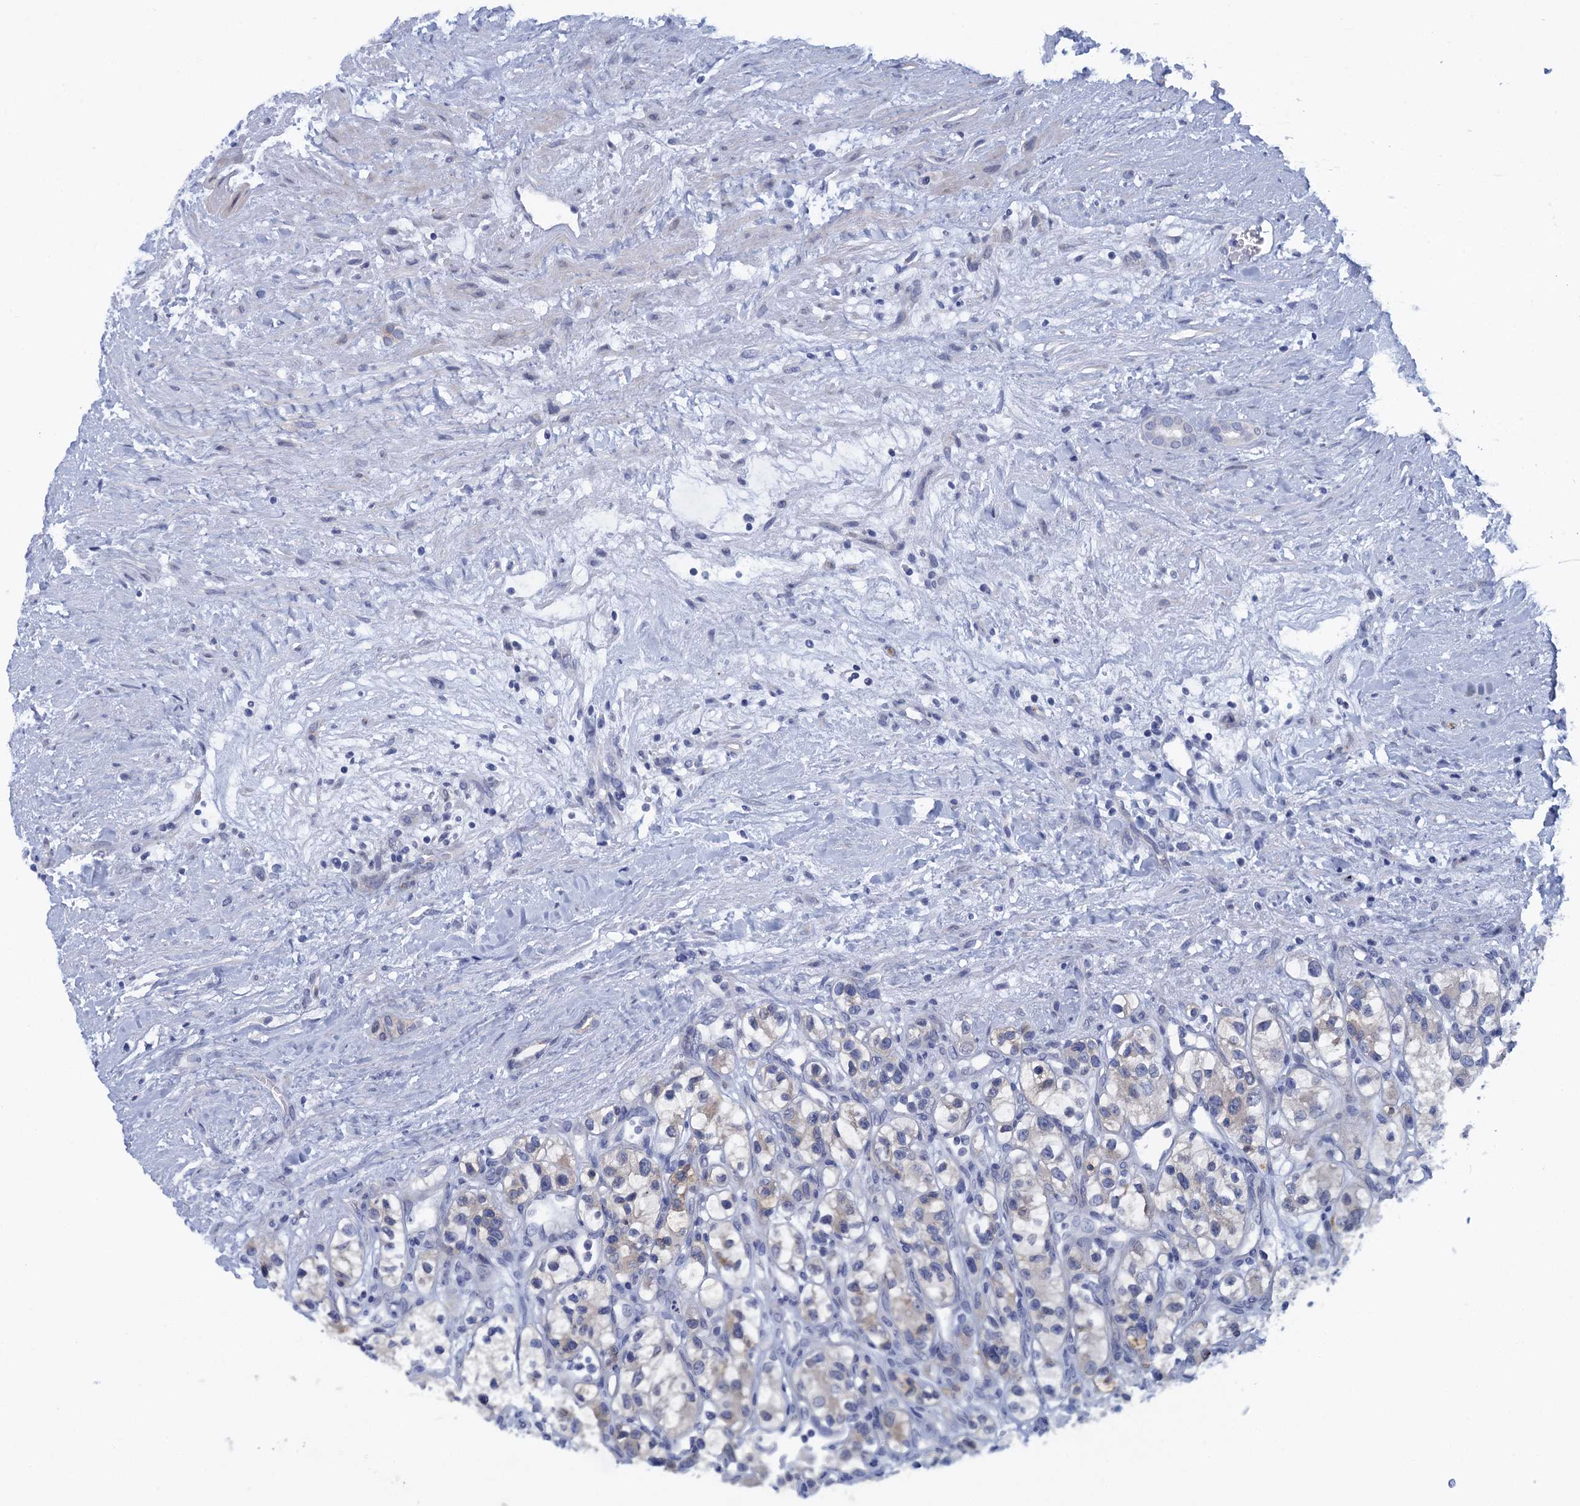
{"staining": {"intensity": "negative", "quantity": "none", "location": "none"}, "tissue": "renal cancer", "cell_type": "Tumor cells", "image_type": "cancer", "snomed": [{"axis": "morphology", "description": "Adenocarcinoma, NOS"}, {"axis": "topography", "description": "Kidney"}], "caption": "High magnification brightfield microscopy of renal cancer (adenocarcinoma) stained with DAB (3,3'-diaminobenzidine) (brown) and counterstained with hematoxylin (blue): tumor cells show no significant expression.", "gene": "SCEL", "patient": {"sex": "female", "age": 57}}